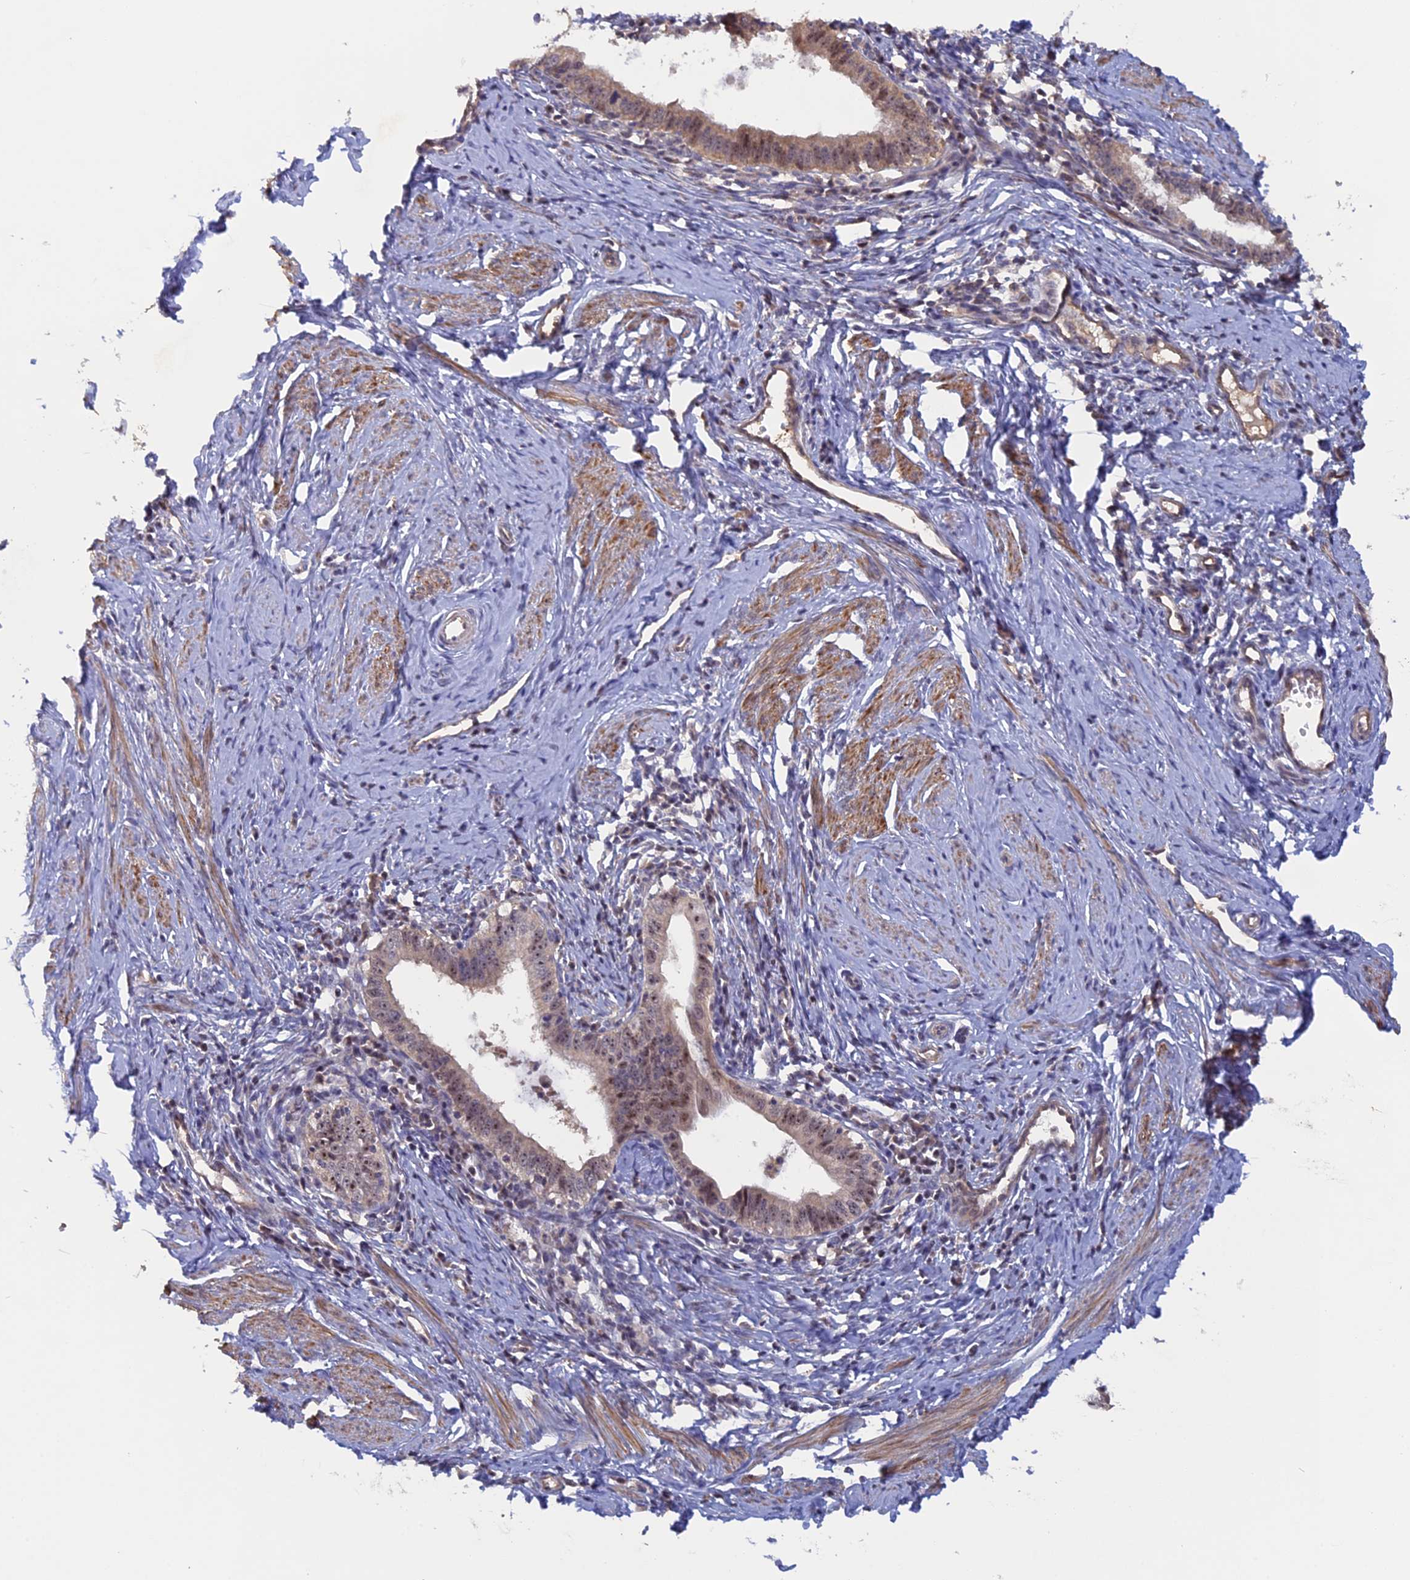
{"staining": {"intensity": "moderate", "quantity": ">75%", "location": "cytoplasmic/membranous,nuclear"}, "tissue": "cervical cancer", "cell_type": "Tumor cells", "image_type": "cancer", "snomed": [{"axis": "morphology", "description": "Adenocarcinoma, NOS"}, {"axis": "topography", "description": "Cervix"}], "caption": "Immunohistochemical staining of human adenocarcinoma (cervical) reveals medium levels of moderate cytoplasmic/membranous and nuclear protein staining in about >75% of tumor cells. The protein of interest is shown in brown color, while the nuclei are stained blue.", "gene": "FAM98C", "patient": {"sex": "female", "age": 36}}